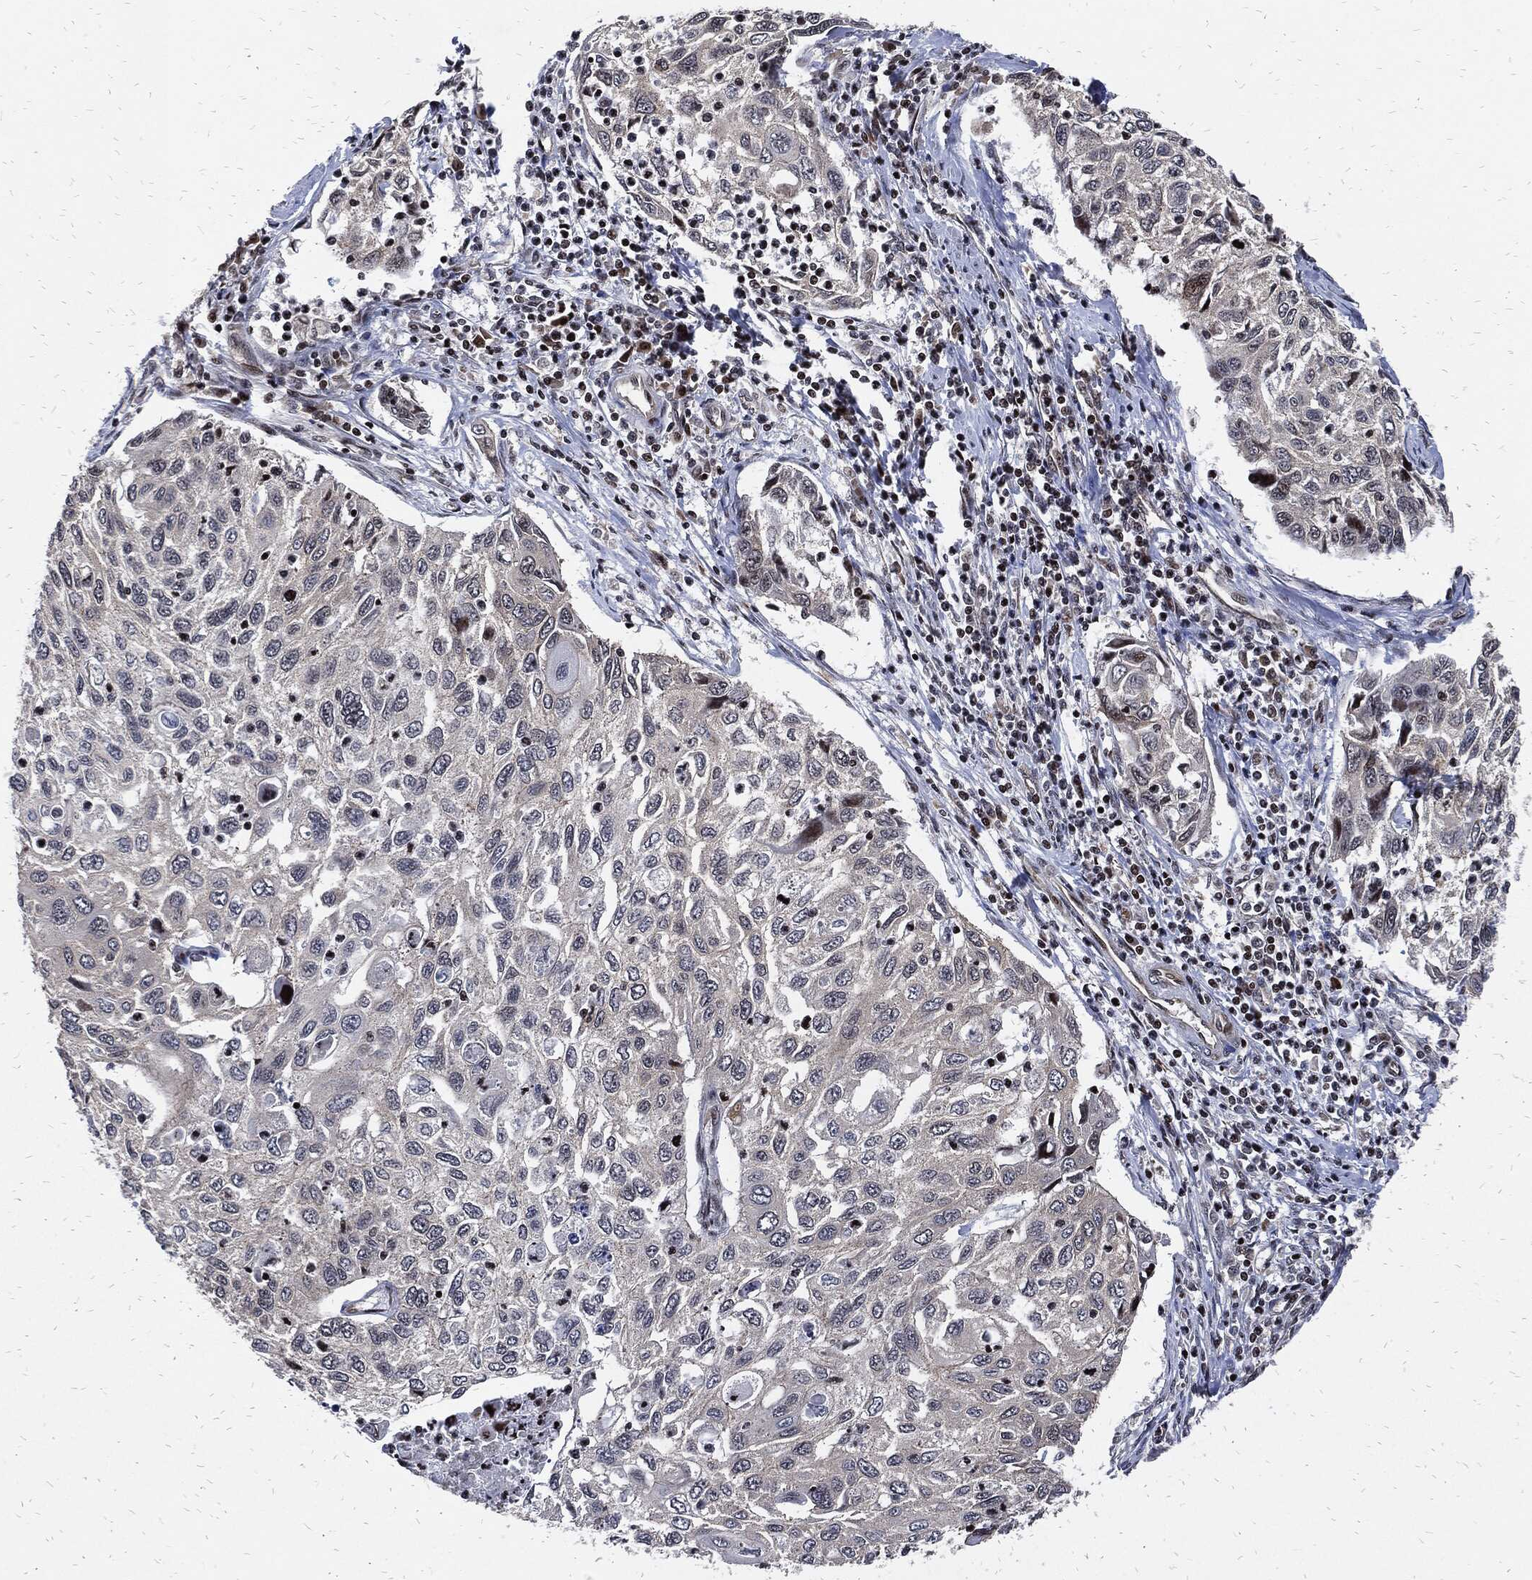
{"staining": {"intensity": "negative", "quantity": "none", "location": "none"}, "tissue": "cervical cancer", "cell_type": "Tumor cells", "image_type": "cancer", "snomed": [{"axis": "morphology", "description": "Squamous cell carcinoma, NOS"}, {"axis": "topography", "description": "Cervix"}], "caption": "Immunohistochemistry (IHC) photomicrograph of cervical squamous cell carcinoma stained for a protein (brown), which demonstrates no expression in tumor cells.", "gene": "ZNF775", "patient": {"sex": "female", "age": 70}}